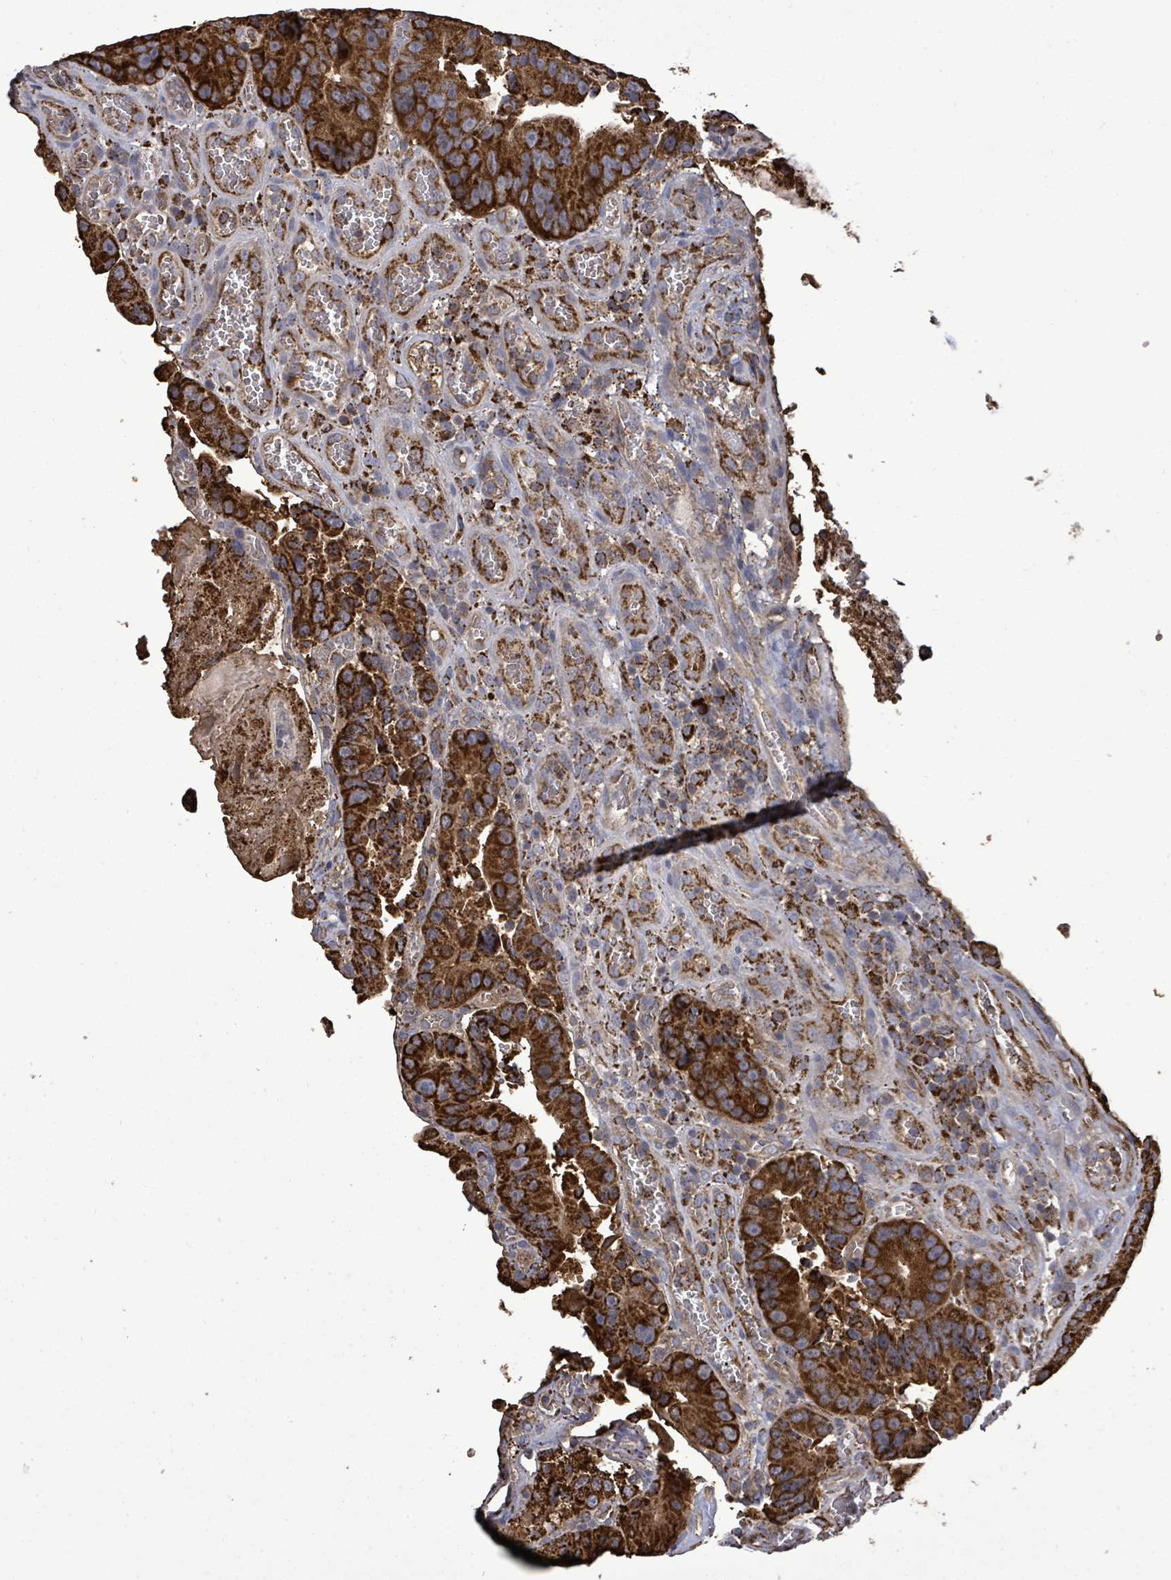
{"staining": {"intensity": "strong", "quantity": ">75%", "location": "cytoplasmic/membranous"}, "tissue": "colorectal cancer", "cell_type": "Tumor cells", "image_type": "cancer", "snomed": [{"axis": "morphology", "description": "Adenocarcinoma, NOS"}, {"axis": "topography", "description": "Colon"}], "caption": "Approximately >75% of tumor cells in human adenocarcinoma (colorectal) reveal strong cytoplasmic/membranous protein staining as visualized by brown immunohistochemical staining.", "gene": "MTMR12", "patient": {"sex": "female", "age": 86}}